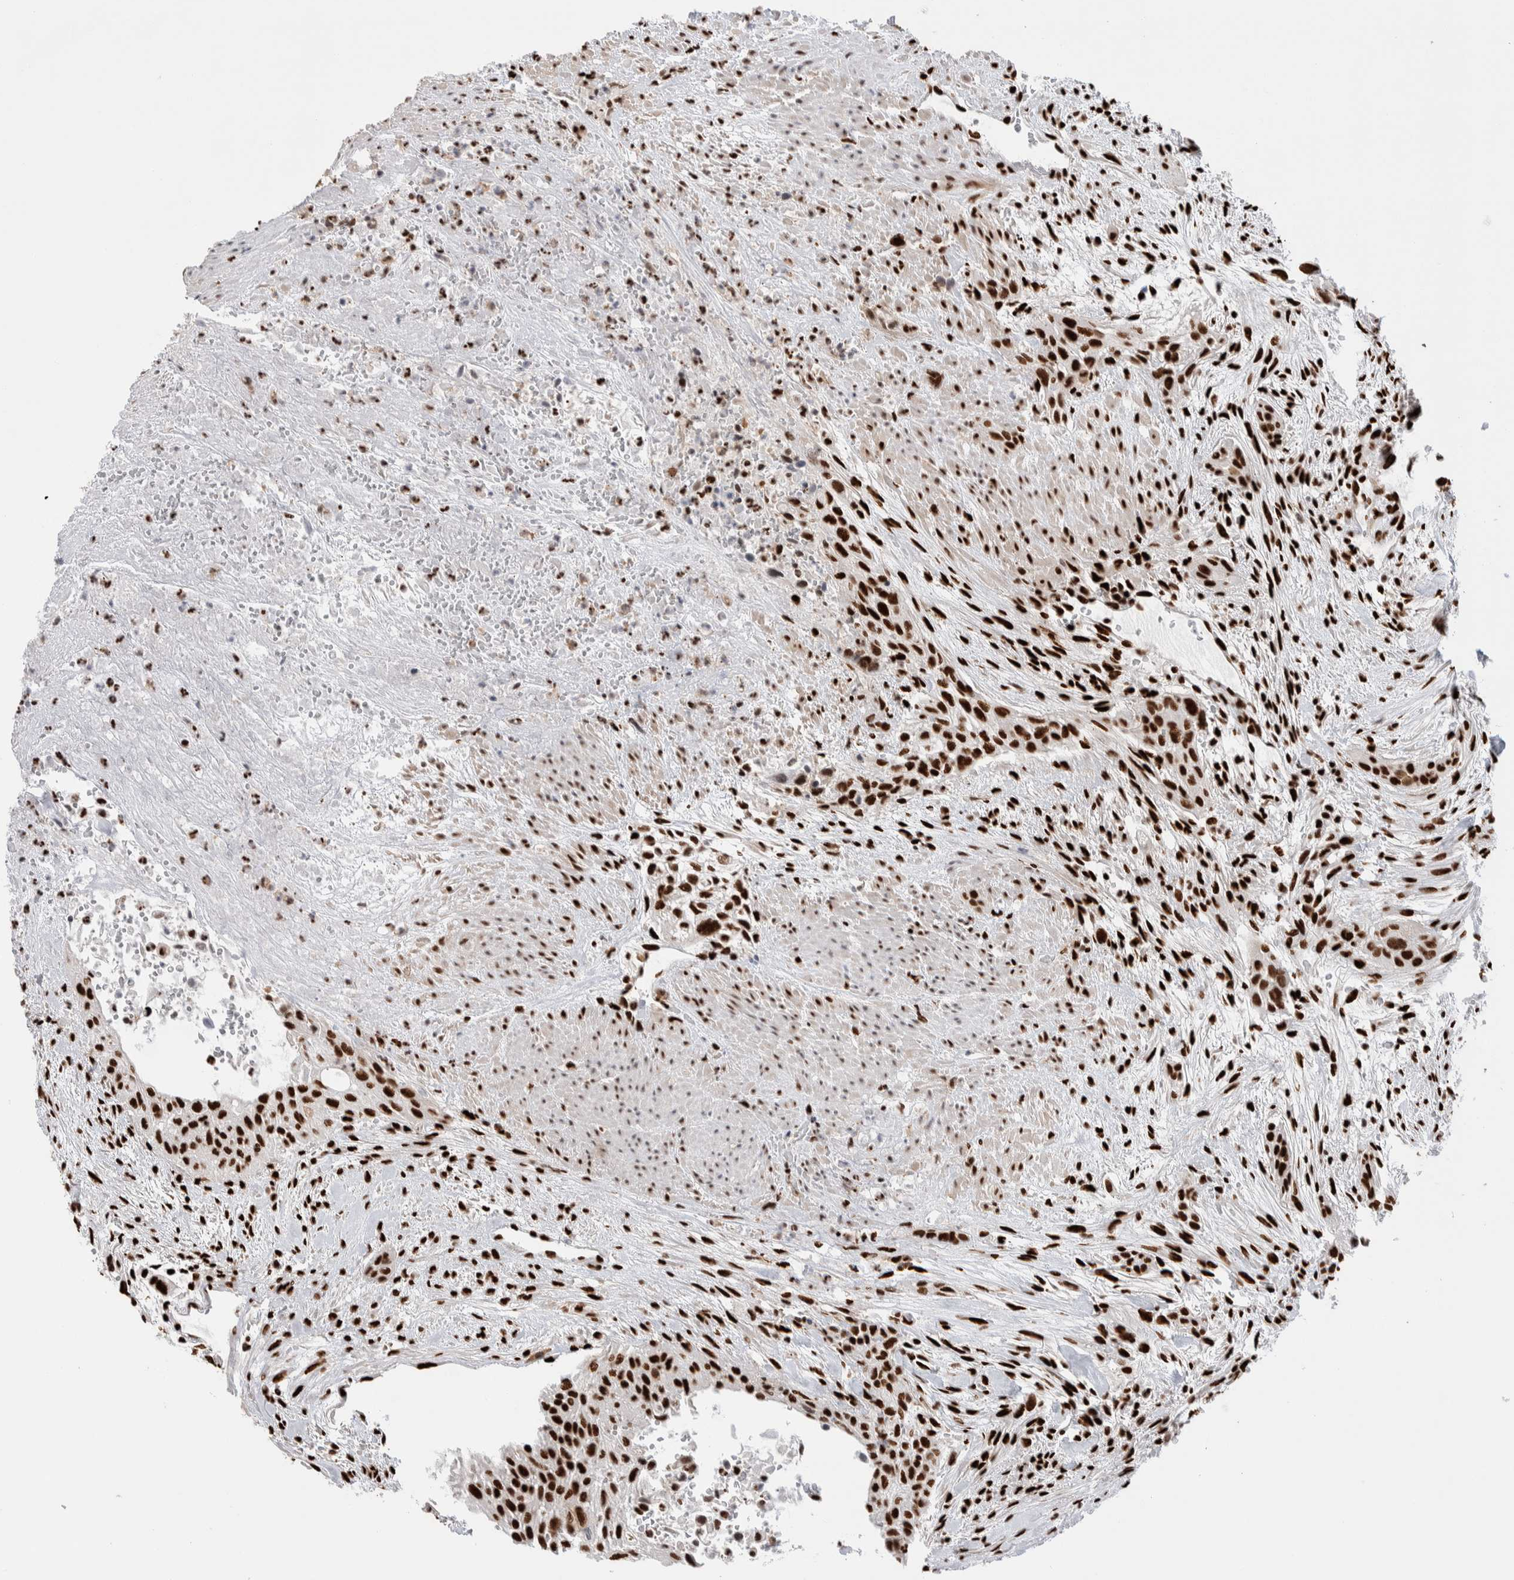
{"staining": {"intensity": "strong", "quantity": ">75%", "location": "nuclear"}, "tissue": "urothelial cancer", "cell_type": "Tumor cells", "image_type": "cancer", "snomed": [{"axis": "morphology", "description": "Urothelial carcinoma, High grade"}, {"axis": "topography", "description": "Urinary bladder"}], "caption": "Immunohistochemical staining of human high-grade urothelial carcinoma reveals high levels of strong nuclear protein positivity in approximately >75% of tumor cells.", "gene": "RNASEK-C17orf49", "patient": {"sex": "male", "age": 35}}